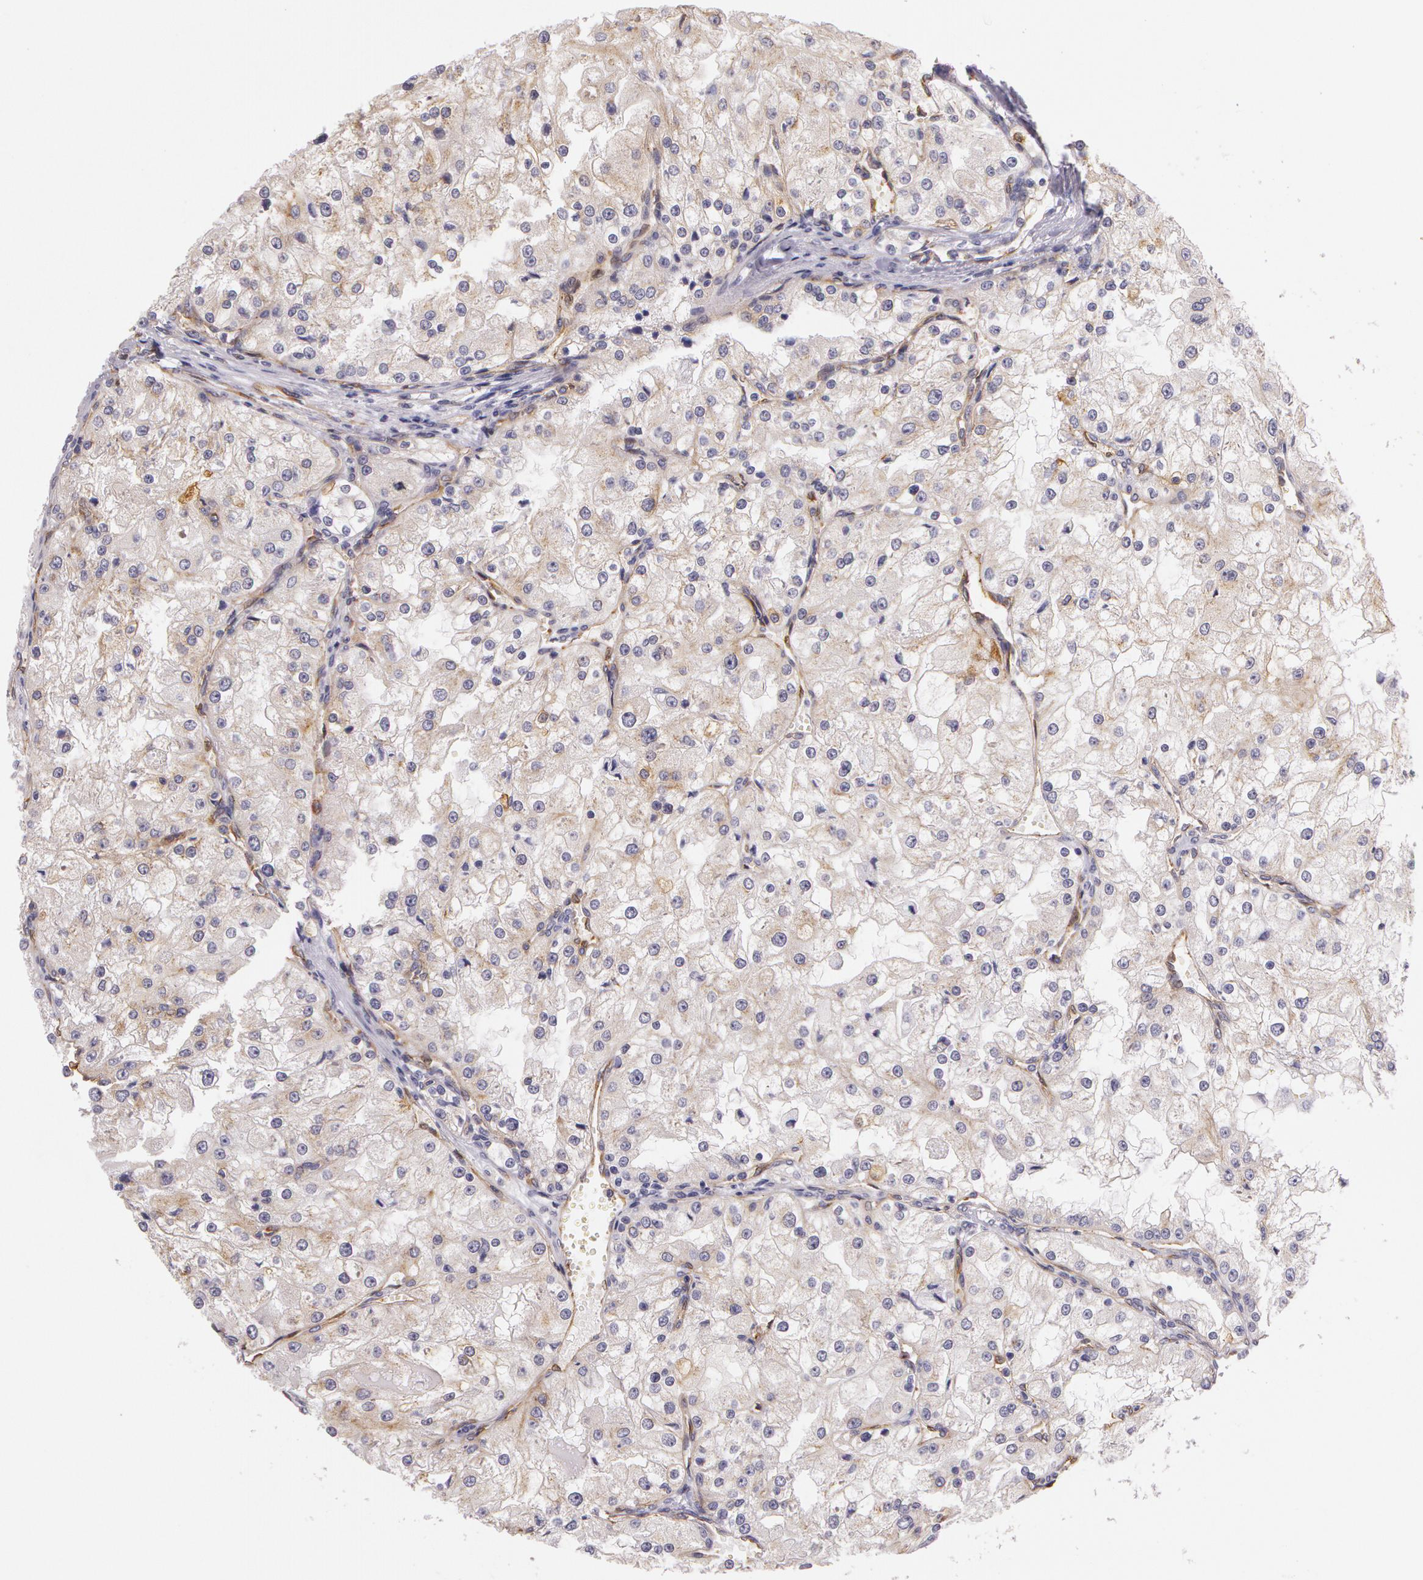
{"staining": {"intensity": "weak", "quantity": "25%-75%", "location": "cytoplasmic/membranous"}, "tissue": "renal cancer", "cell_type": "Tumor cells", "image_type": "cancer", "snomed": [{"axis": "morphology", "description": "Adenocarcinoma, NOS"}, {"axis": "topography", "description": "Kidney"}], "caption": "This micrograph demonstrates IHC staining of human renal cancer (adenocarcinoma), with low weak cytoplasmic/membranous expression in approximately 25%-75% of tumor cells.", "gene": "APP", "patient": {"sex": "female", "age": 74}}